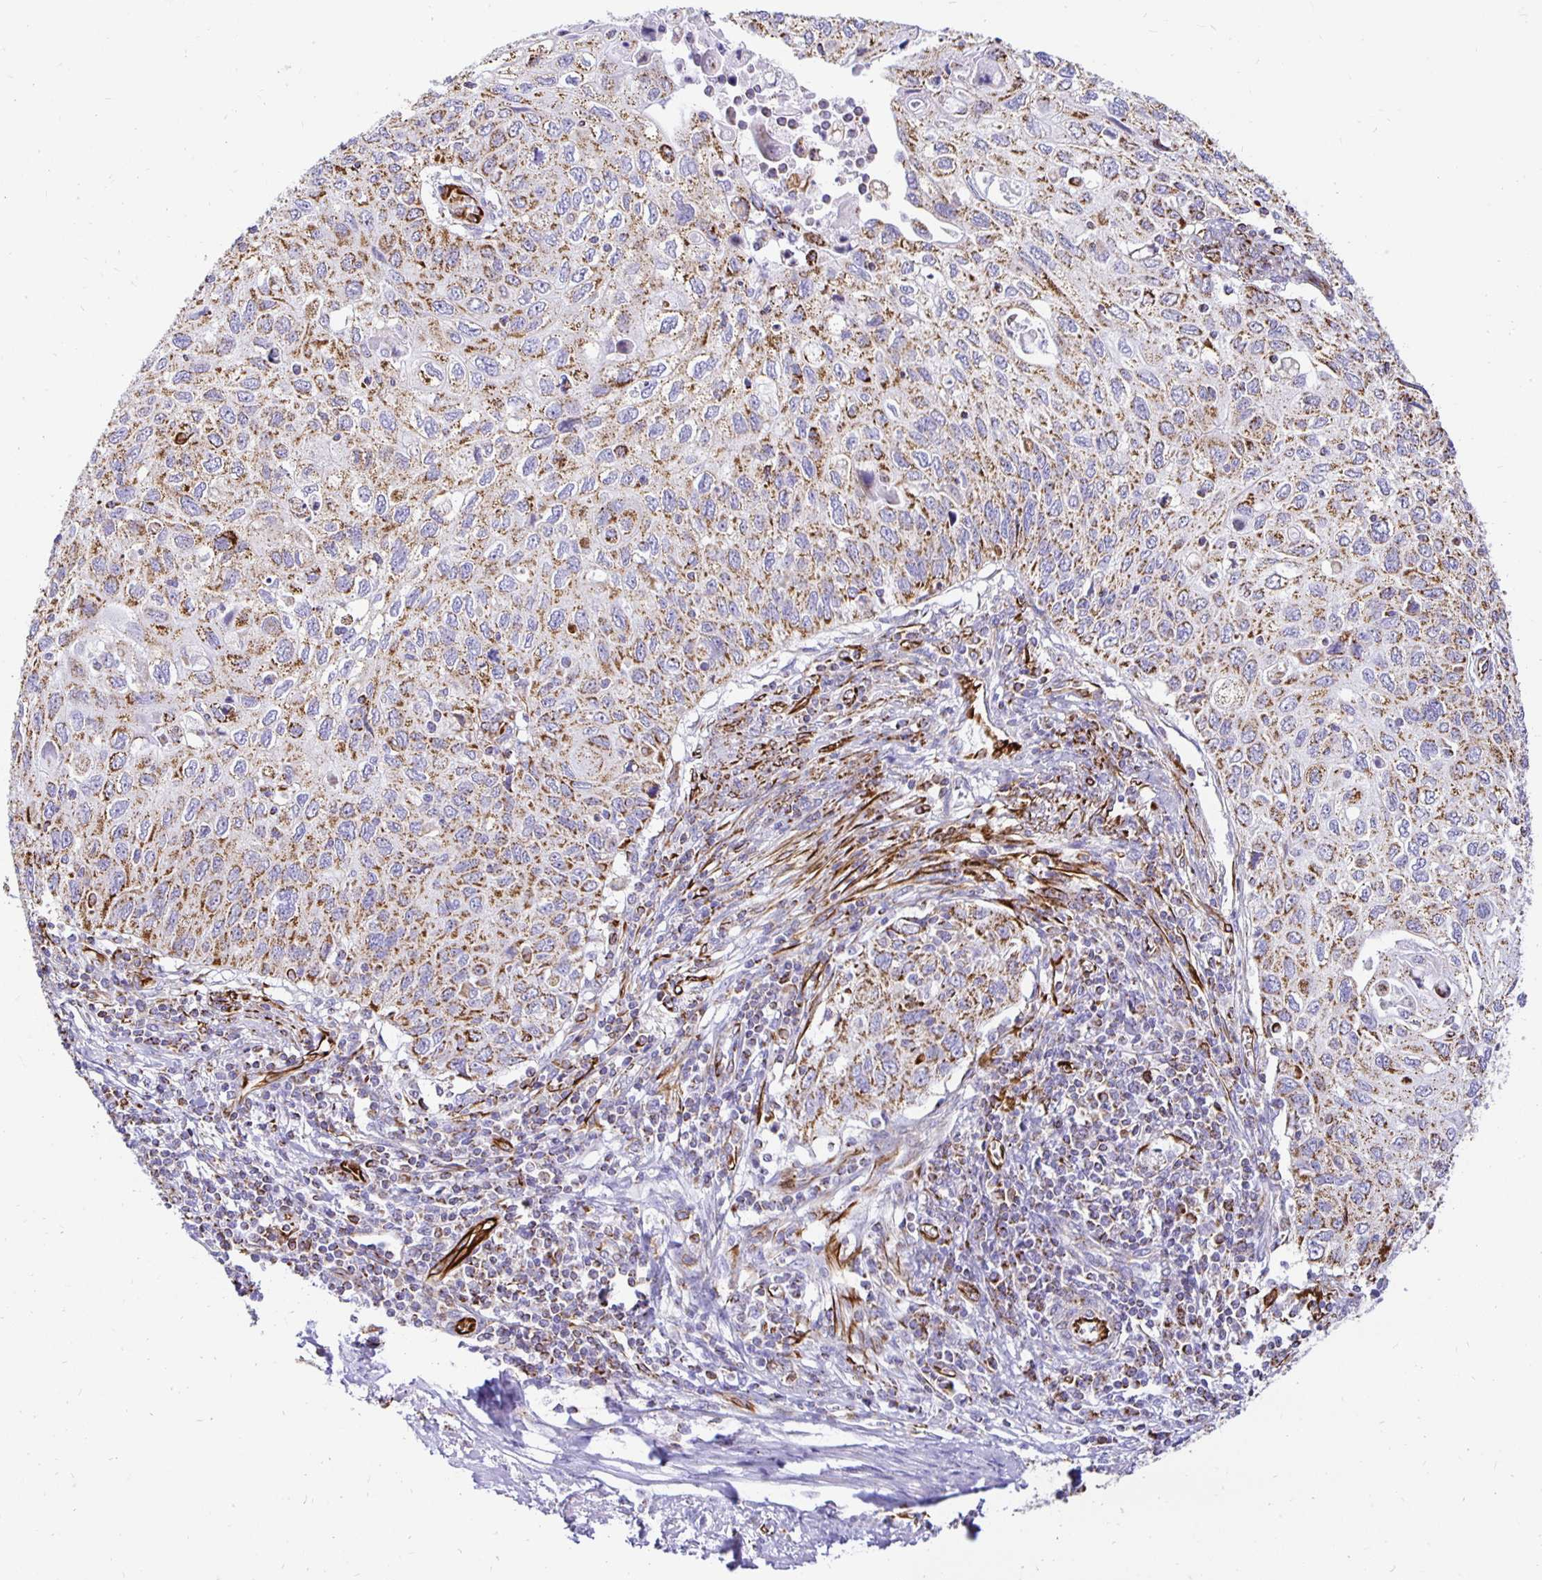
{"staining": {"intensity": "moderate", "quantity": ">75%", "location": "cytoplasmic/membranous"}, "tissue": "cervical cancer", "cell_type": "Tumor cells", "image_type": "cancer", "snomed": [{"axis": "morphology", "description": "Squamous cell carcinoma, NOS"}, {"axis": "topography", "description": "Cervix"}], "caption": "Moderate cytoplasmic/membranous staining for a protein is seen in about >75% of tumor cells of squamous cell carcinoma (cervical) using immunohistochemistry (IHC).", "gene": "PLAAT2", "patient": {"sex": "female", "age": 70}}